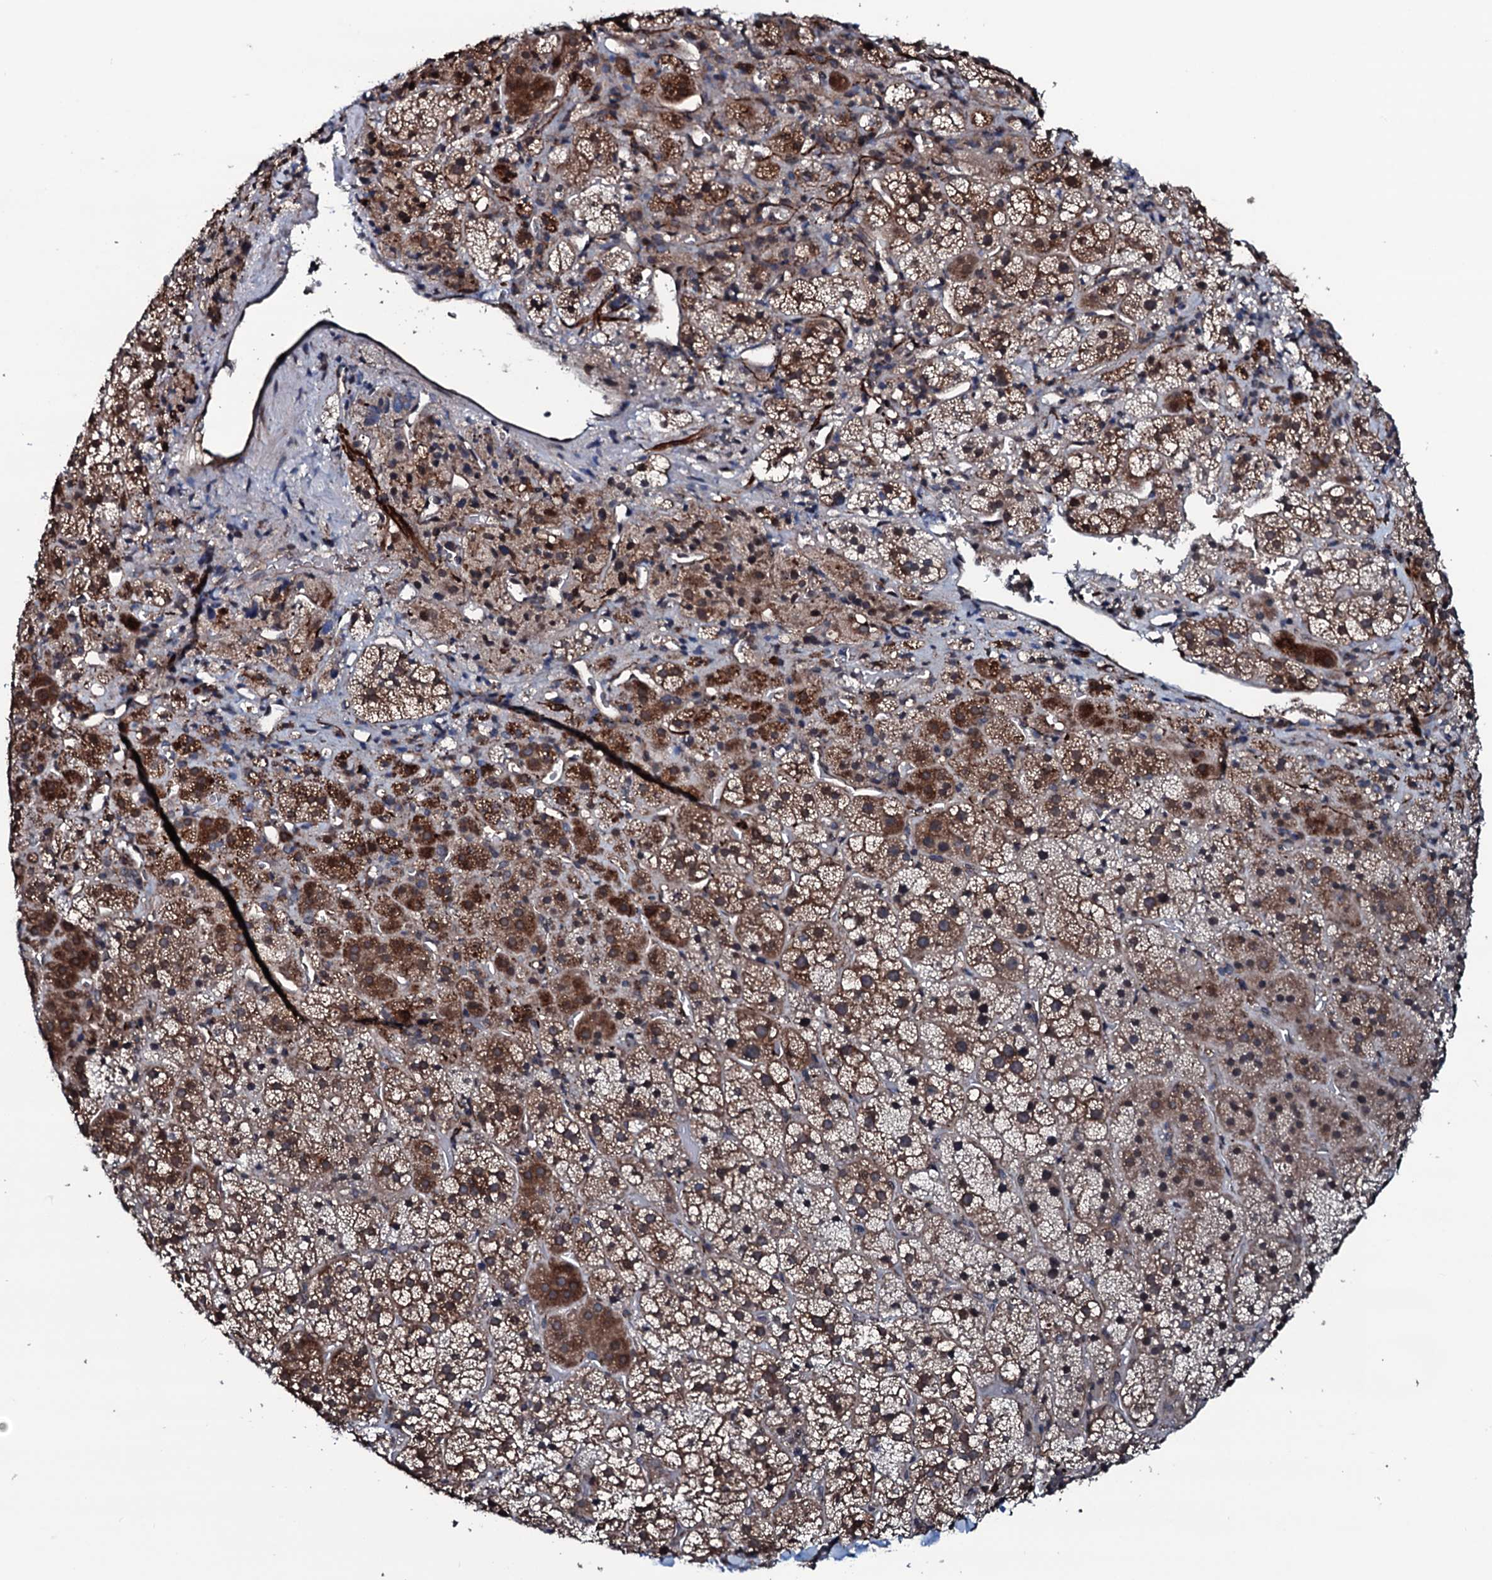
{"staining": {"intensity": "strong", "quantity": "25%-75%", "location": "cytoplasmic/membranous"}, "tissue": "adrenal gland", "cell_type": "Glandular cells", "image_type": "normal", "snomed": [{"axis": "morphology", "description": "Normal tissue, NOS"}, {"axis": "topography", "description": "Adrenal gland"}], "caption": "Protein staining of normal adrenal gland reveals strong cytoplasmic/membranous expression in approximately 25%-75% of glandular cells. (Brightfield microscopy of DAB IHC at high magnification).", "gene": "OGFOD2", "patient": {"sex": "female", "age": 44}}